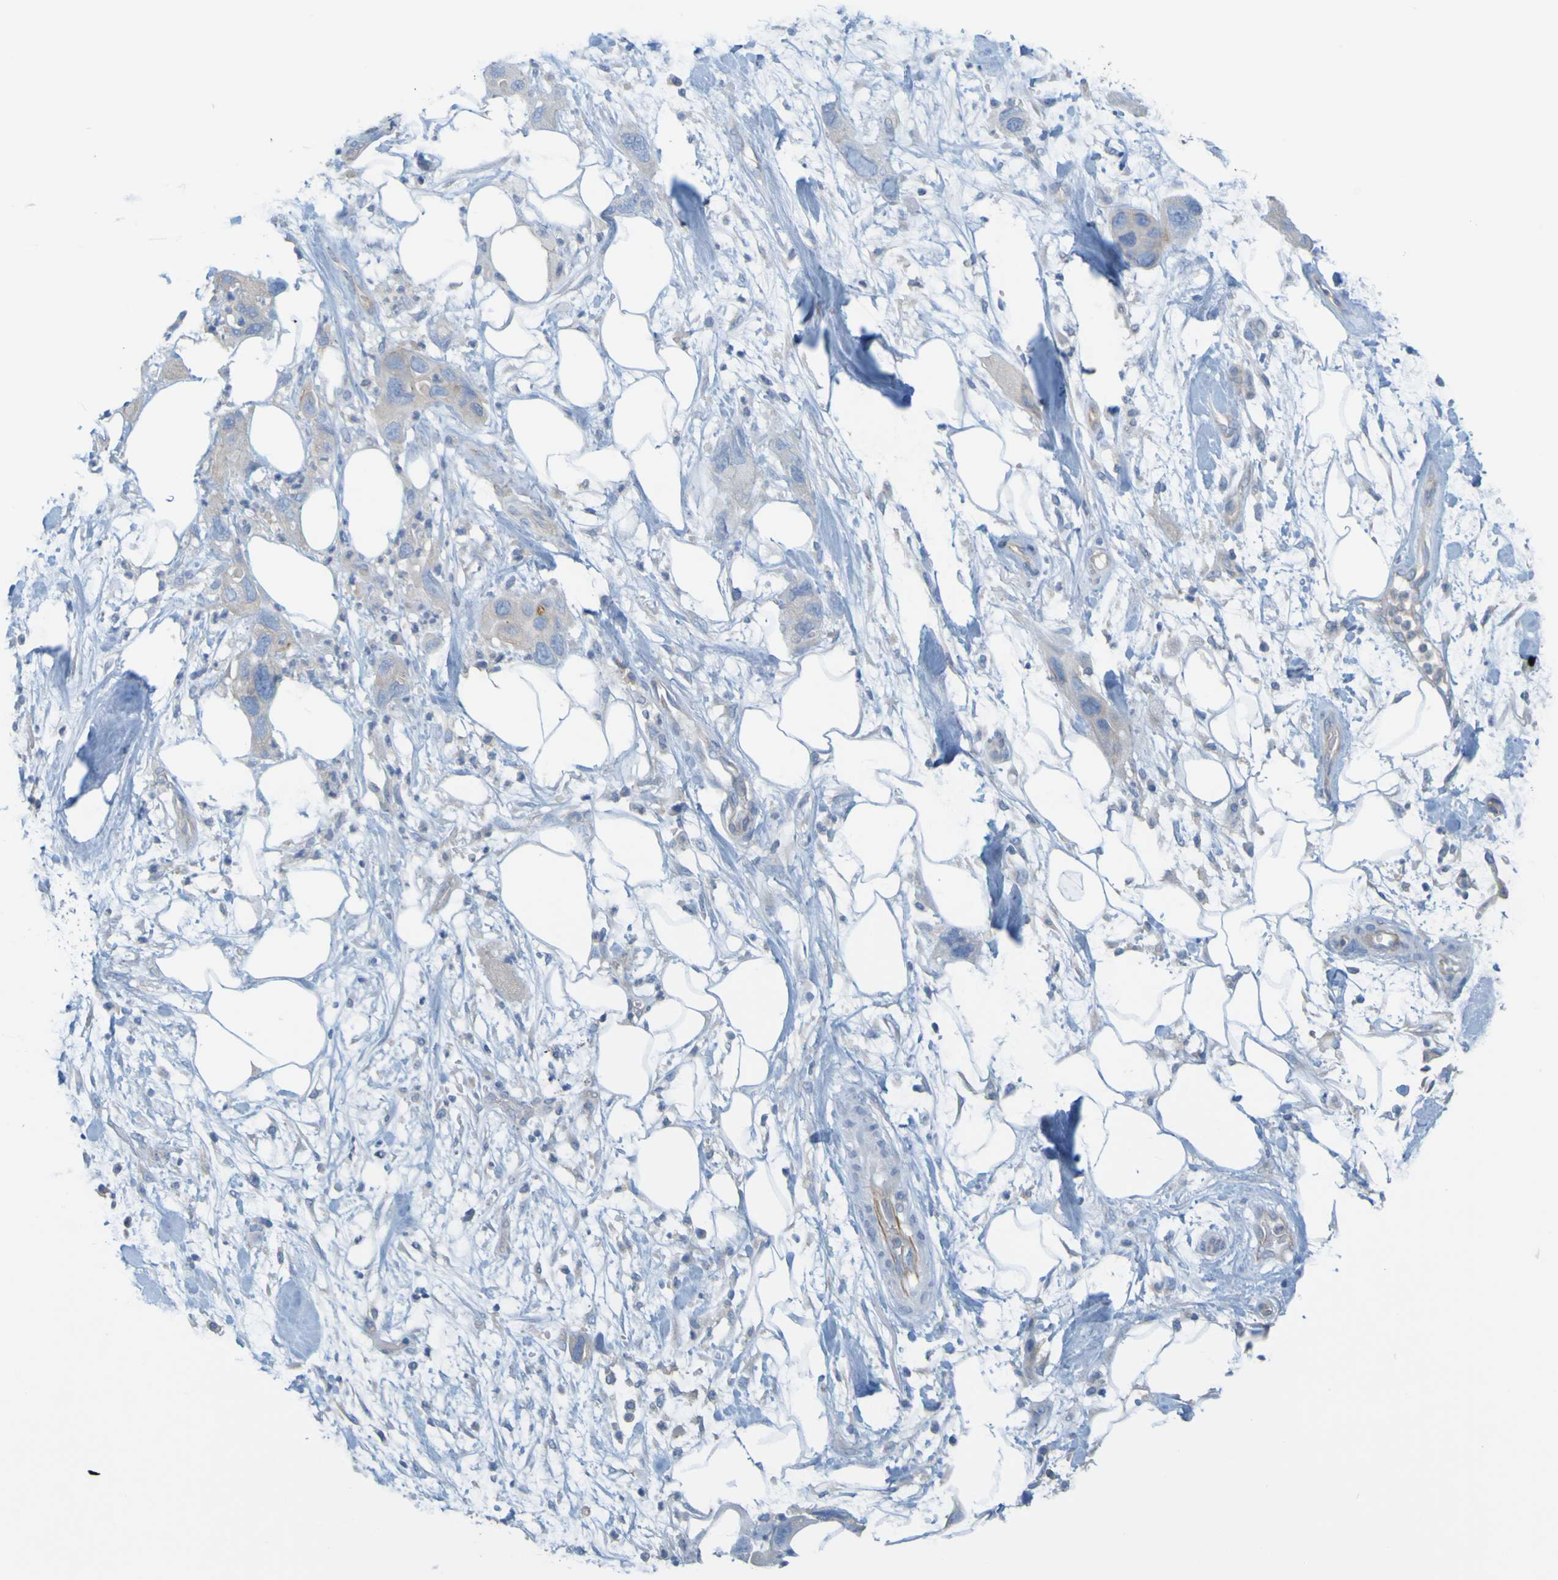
{"staining": {"intensity": "weak", "quantity": "<25%", "location": "cytoplasmic/membranous"}, "tissue": "pancreatic cancer", "cell_type": "Tumor cells", "image_type": "cancer", "snomed": [{"axis": "morphology", "description": "Adenocarcinoma, NOS"}, {"axis": "topography", "description": "Pancreas"}], "caption": "Photomicrograph shows no protein expression in tumor cells of pancreatic cancer (adenocarcinoma) tissue.", "gene": "APPL1", "patient": {"sex": "female", "age": 71}}